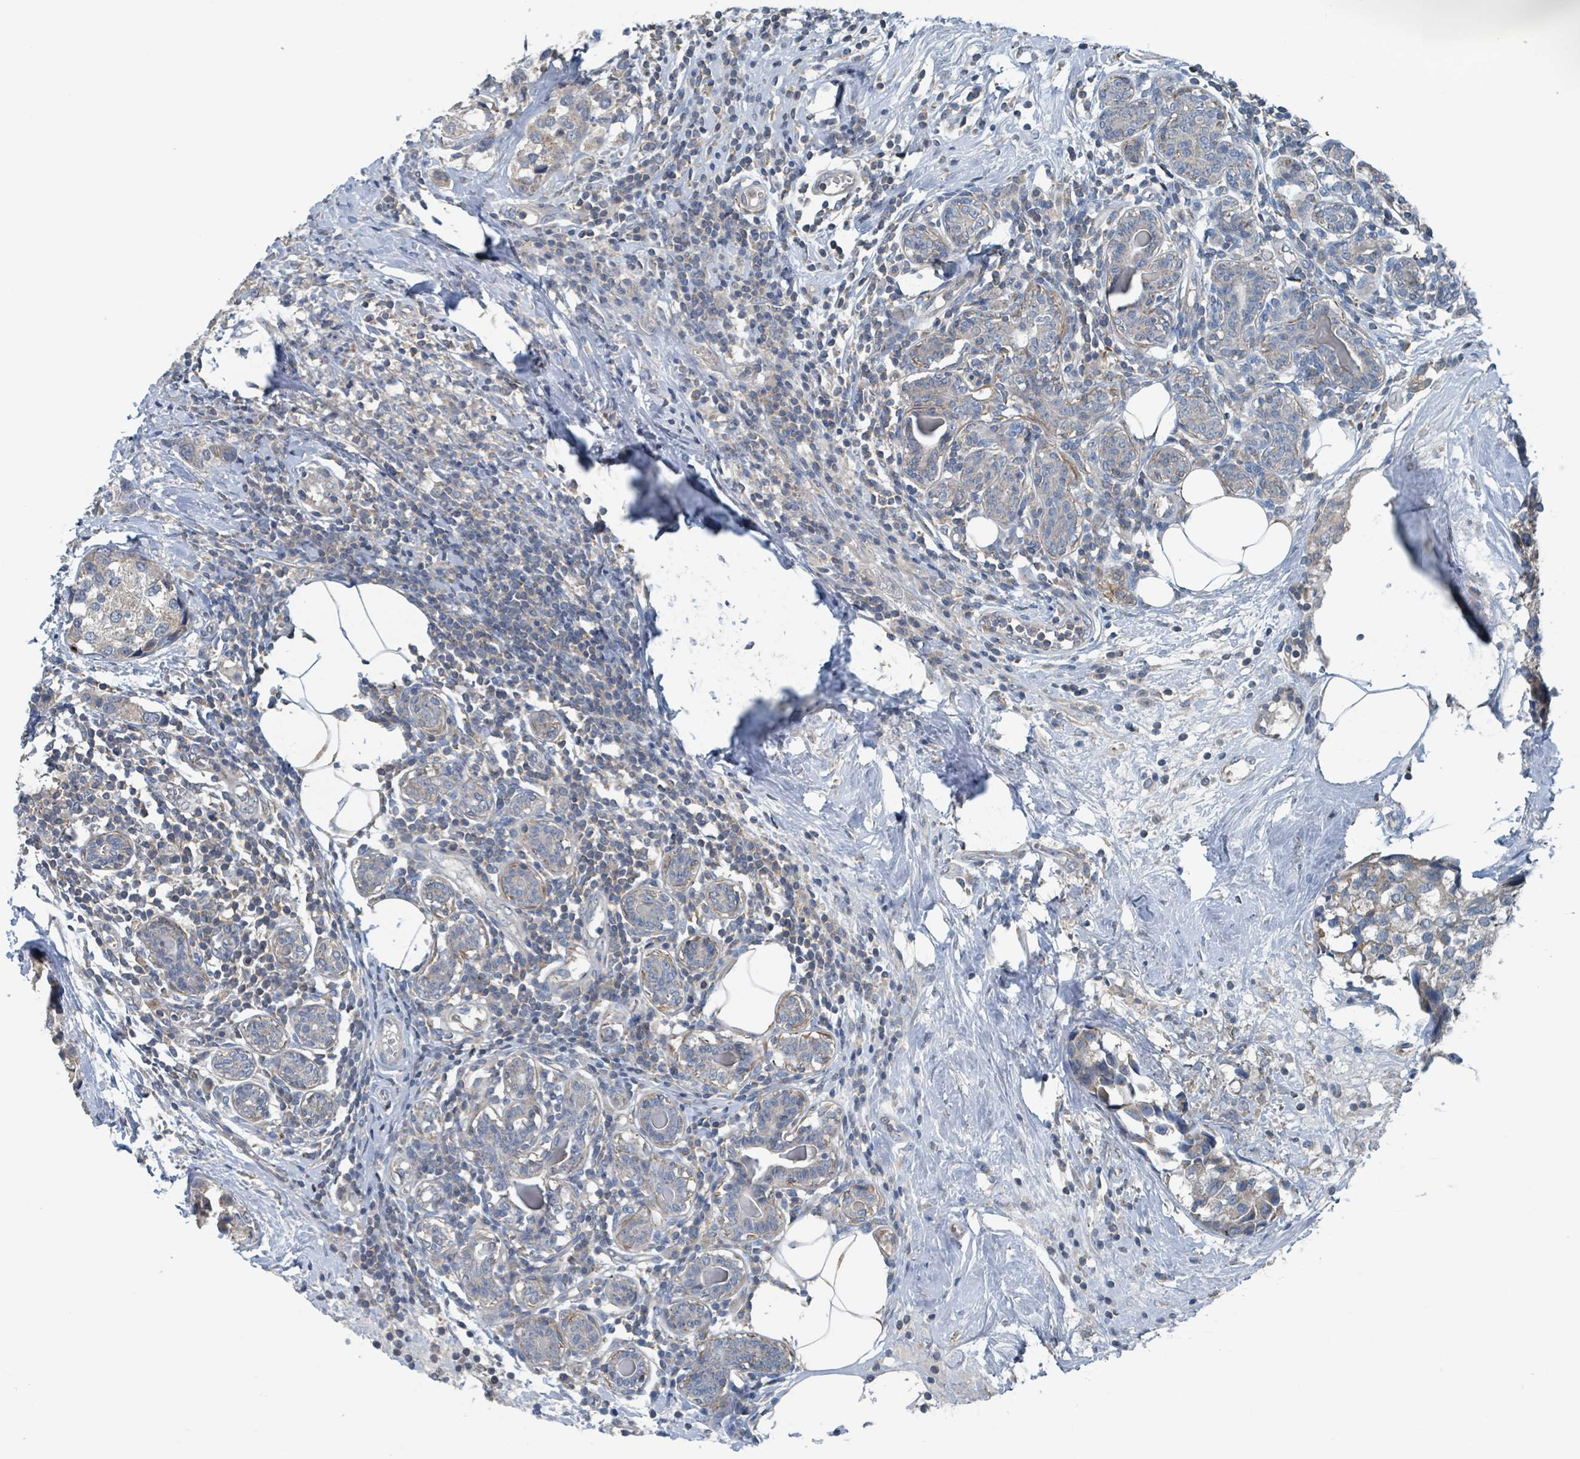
{"staining": {"intensity": "negative", "quantity": "none", "location": "none"}, "tissue": "breast cancer", "cell_type": "Tumor cells", "image_type": "cancer", "snomed": [{"axis": "morphology", "description": "Lobular carcinoma"}, {"axis": "topography", "description": "Breast"}], "caption": "IHC photomicrograph of neoplastic tissue: breast cancer (lobular carcinoma) stained with DAB reveals no significant protein staining in tumor cells.", "gene": "ACBD4", "patient": {"sex": "female", "age": 59}}